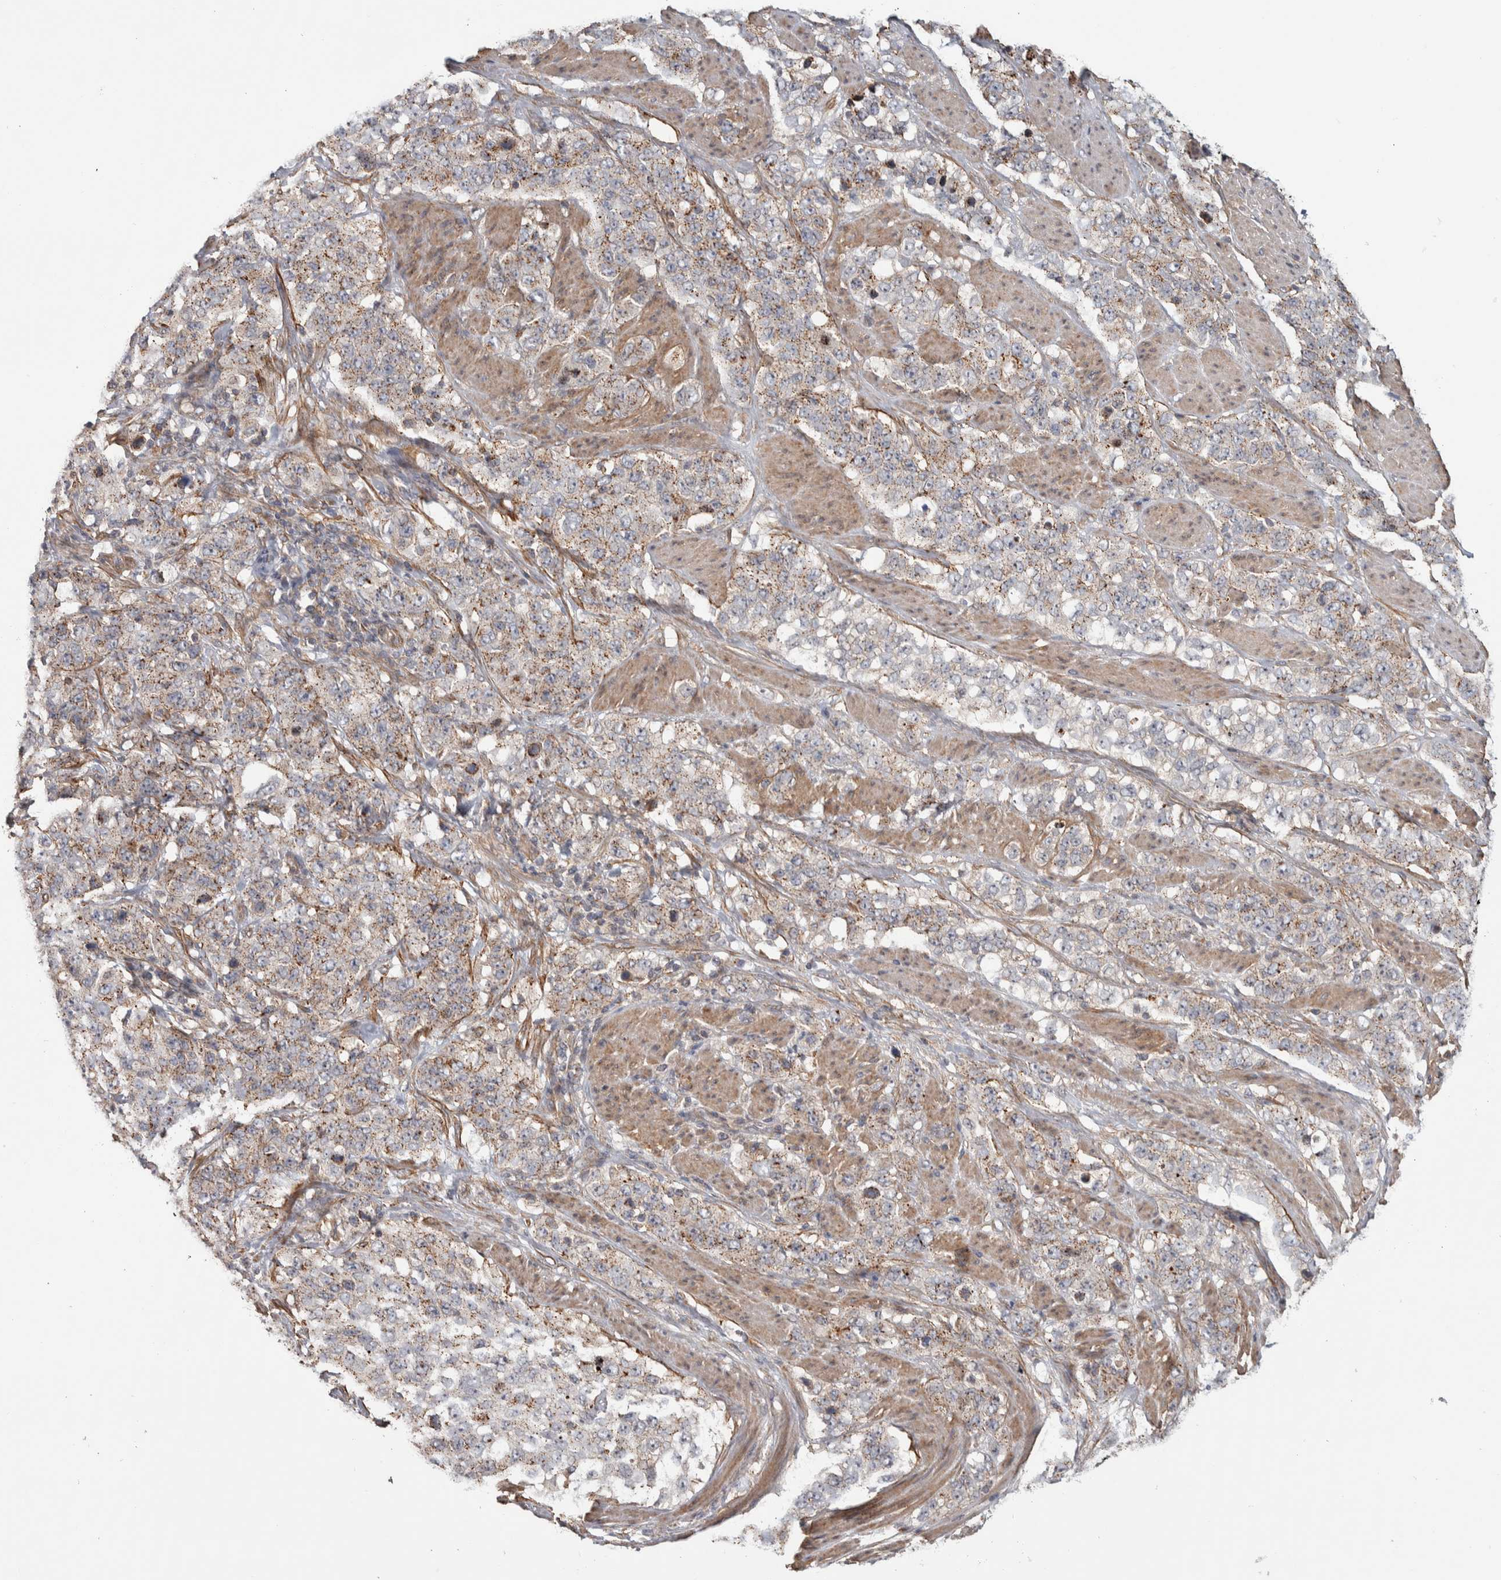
{"staining": {"intensity": "weak", "quantity": ">75%", "location": "cytoplasmic/membranous"}, "tissue": "stomach cancer", "cell_type": "Tumor cells", "image_type": "cancer", "snomed": [{"axis": "morphology", "description": "Adenocarcinoma, NOS"}, {"axis": "topography", "description": "Stomach"}], "caption": "Immunohistochemical staining of human stomach cancer exhibits weak cytoplasmic/membranous protein expression in approximately >75% of tumor cells. The staining is performed using DAB brown chromogen to label protein expression. The nuclei are counter-stained blue using hematoxylin.", "gene": "CHMP4C", "patient": {"sex": "male", "age": 48}}